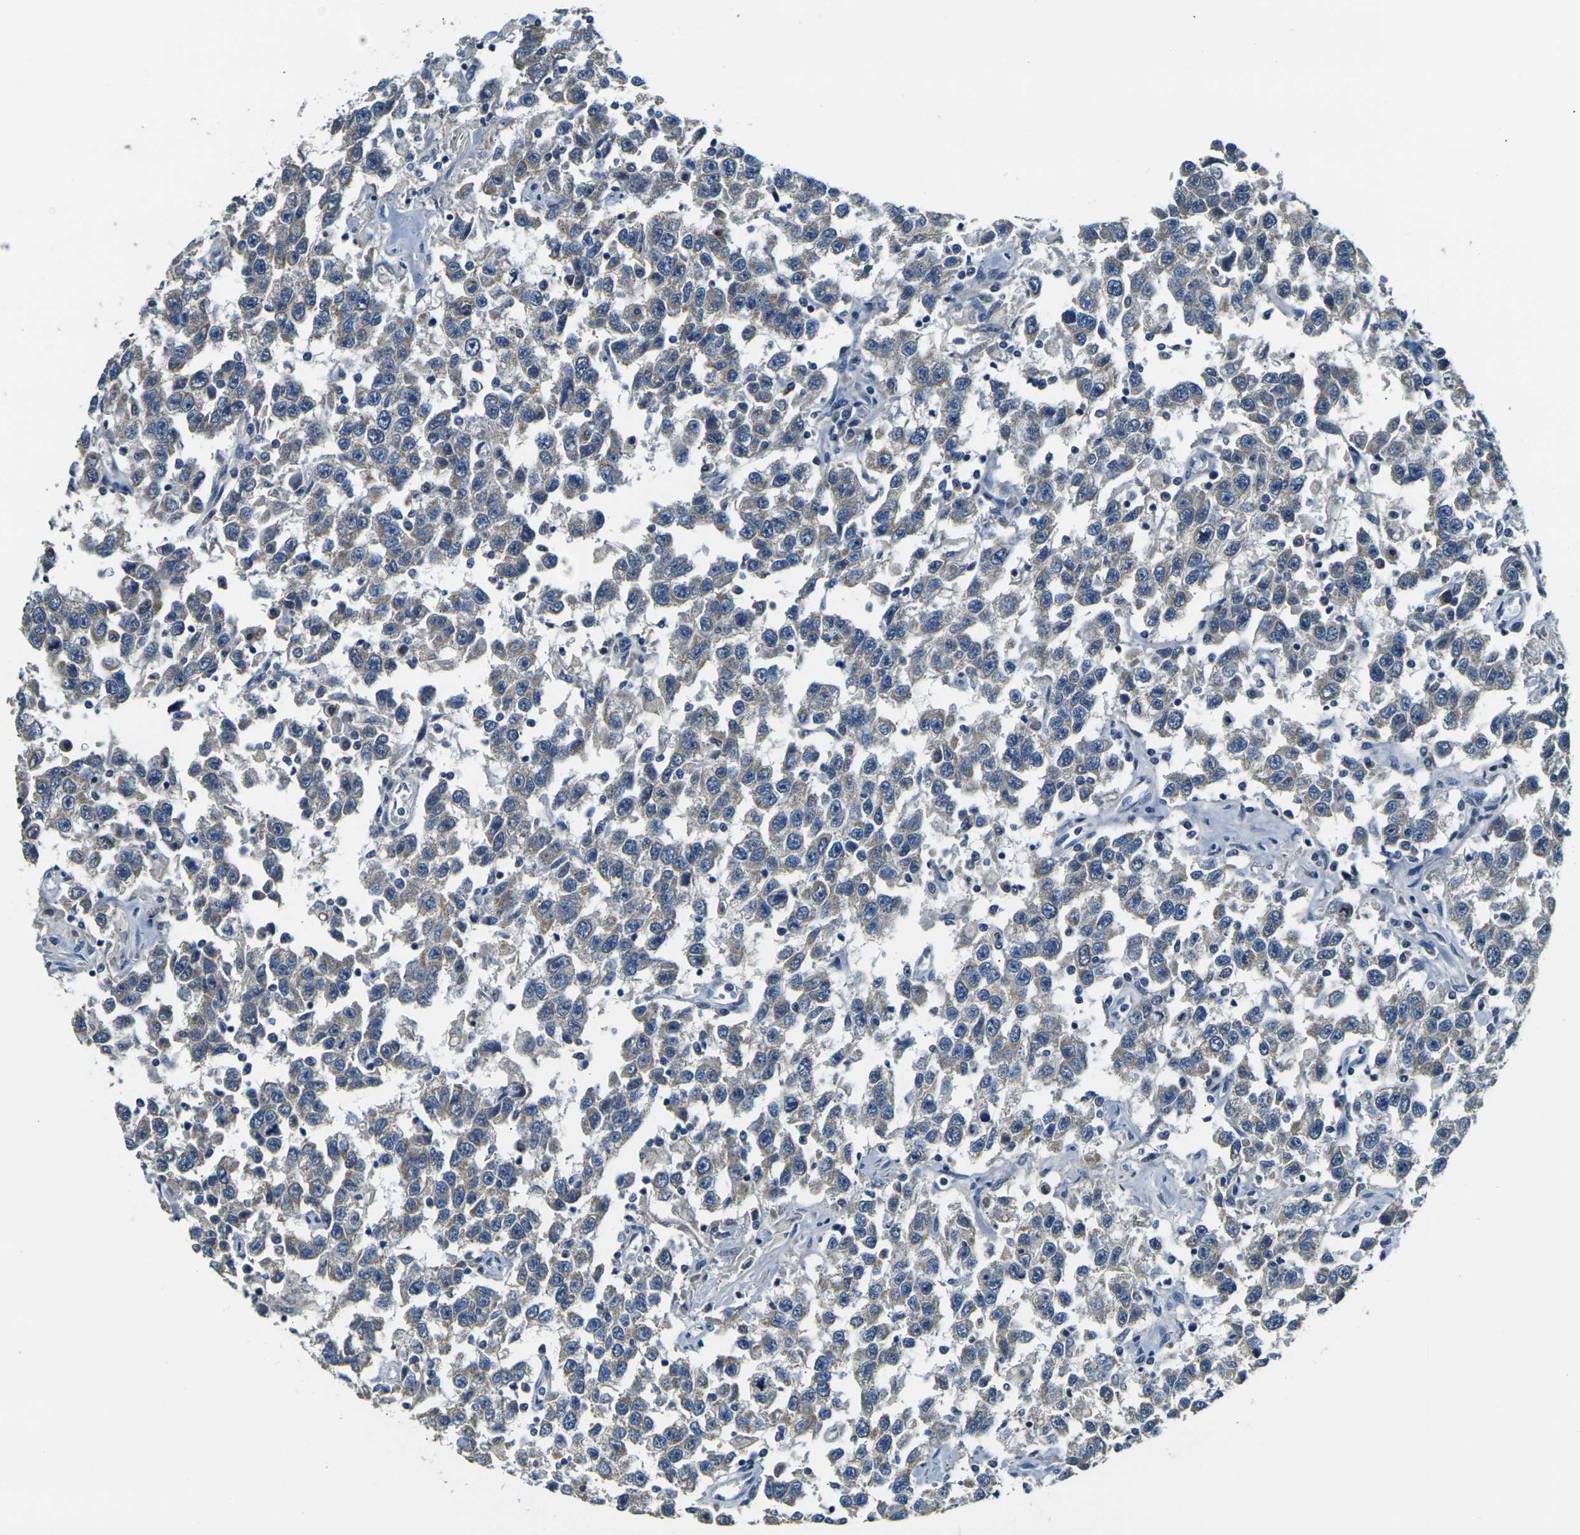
{"staining": {"intensity": "weak", "quantity": "25%-75%", "location": "cytoplasmic/membranous"}, "tissue": "testis cancer", "cell_type": "Tumor cells", "image_type": "cancer", "snomed": [{"axis": "morphology", "description": "Seminoma, NOS"}, {"axis": "topography", "description": "Testis"}], "caption": "High-magnification brightfield microscopy of testis cancer (seminoma) stained with DAB (brown) and counterstained with hematoxylin (blue). tumor cells exhibit weak cytoplasmic/membranous expression is appreciated in approximately25%-75% of cells.", "gene": "SHISAL2B", "patient": {"sex": "male", "age": 41}}